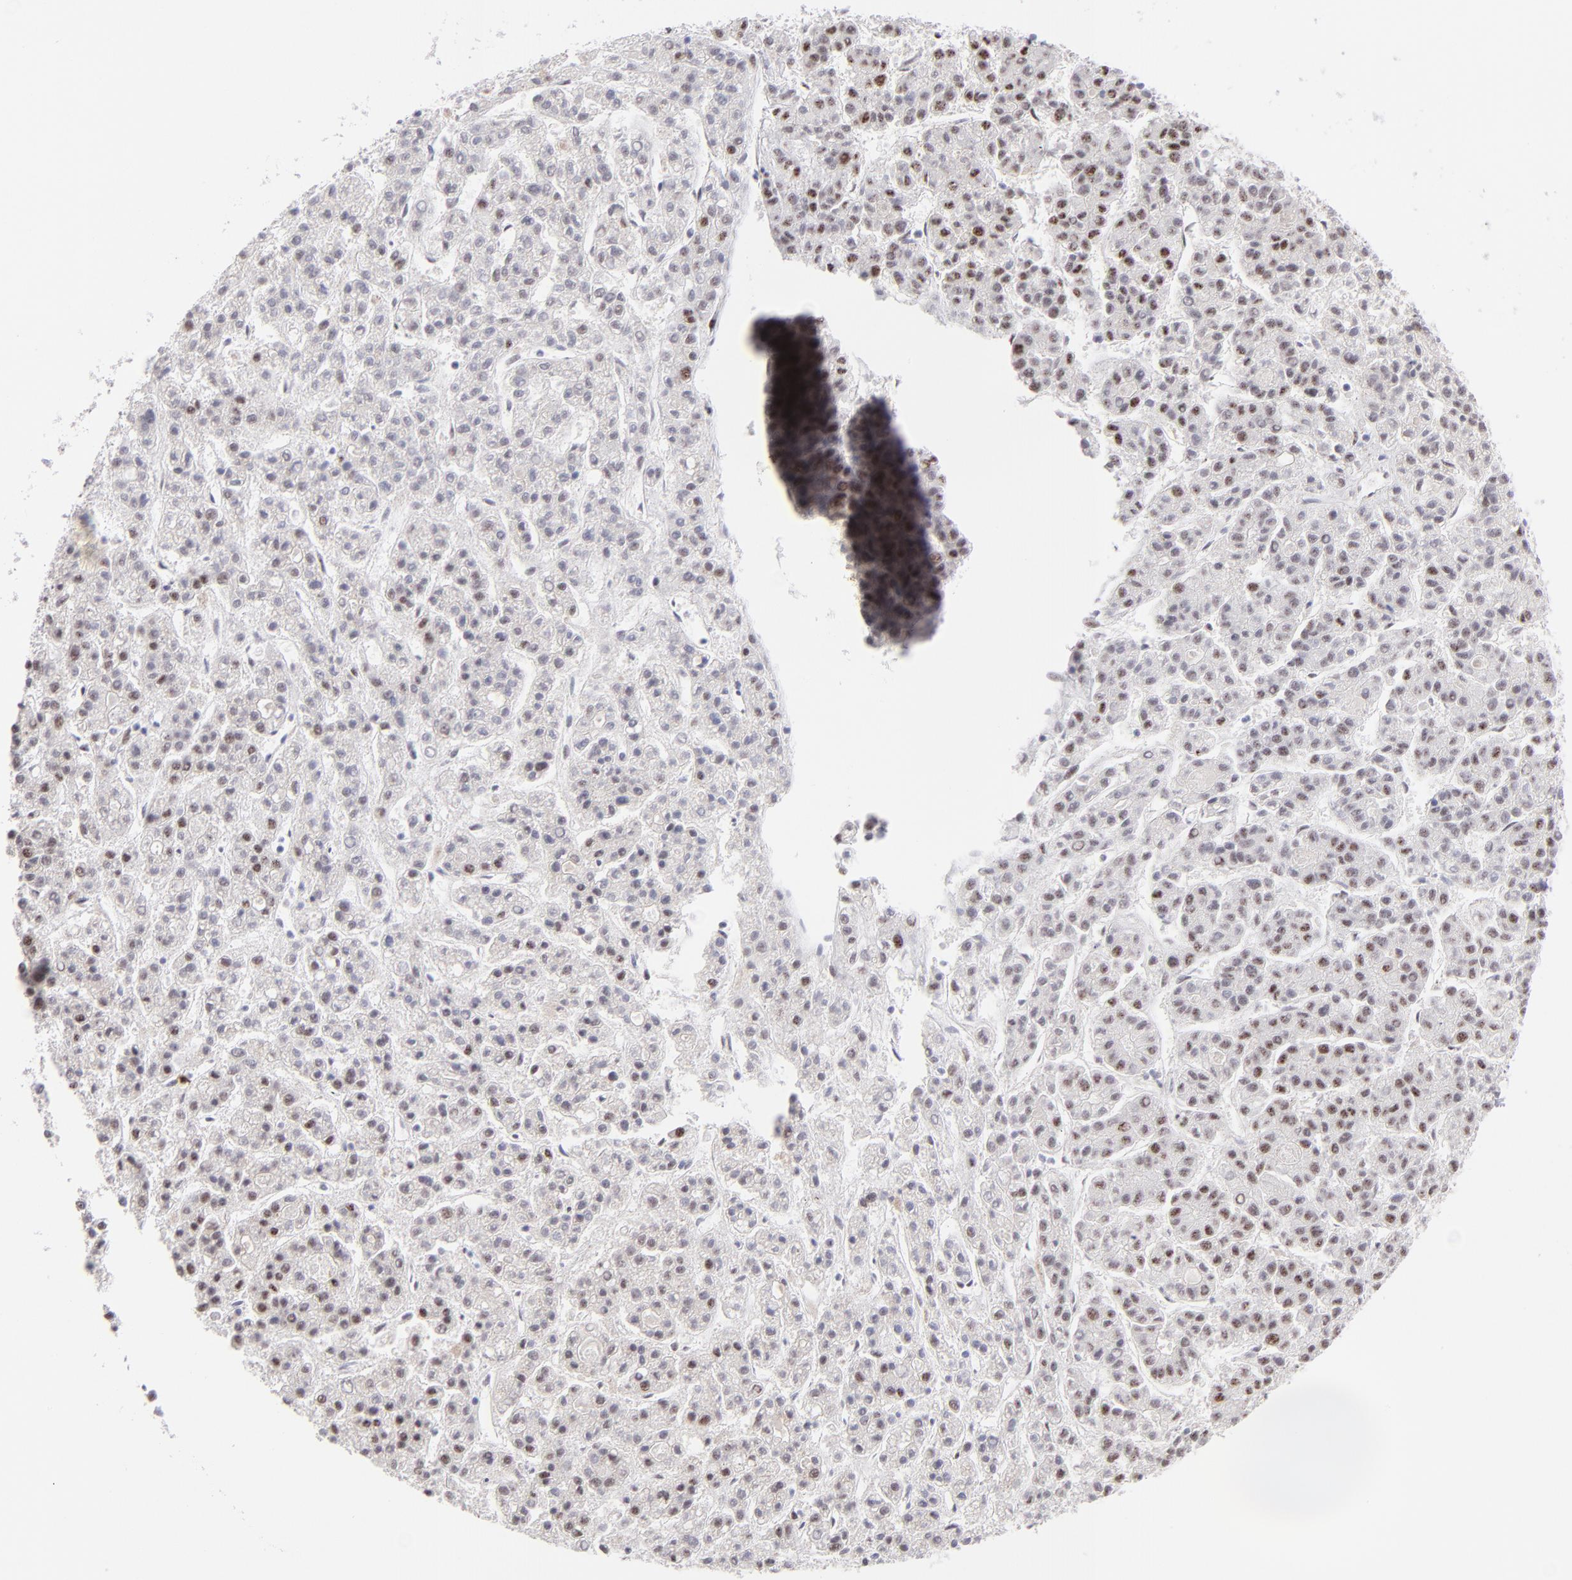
{"staining": {"intensity": "moderate", "quantity": "25%-75%", "location": "nuclear"}, "tissue": "liver cancer", "cell_type": "Tumor cells", "image_type": "cancer", "snomed": [{"axis": "morphology", "description": "Carcinoma, Hepatocellular, NOS"}, {"axis": "topography", "description": "Liver"}], "caption": "Human liver hepatocellular carcinoma stained with a brown dye demonstrates moderate nuclear positive positivity in approximately 25%-75% of tumor cells.", "gene": "CDC25C", "patient": {"sex": "male", "age": 70}}